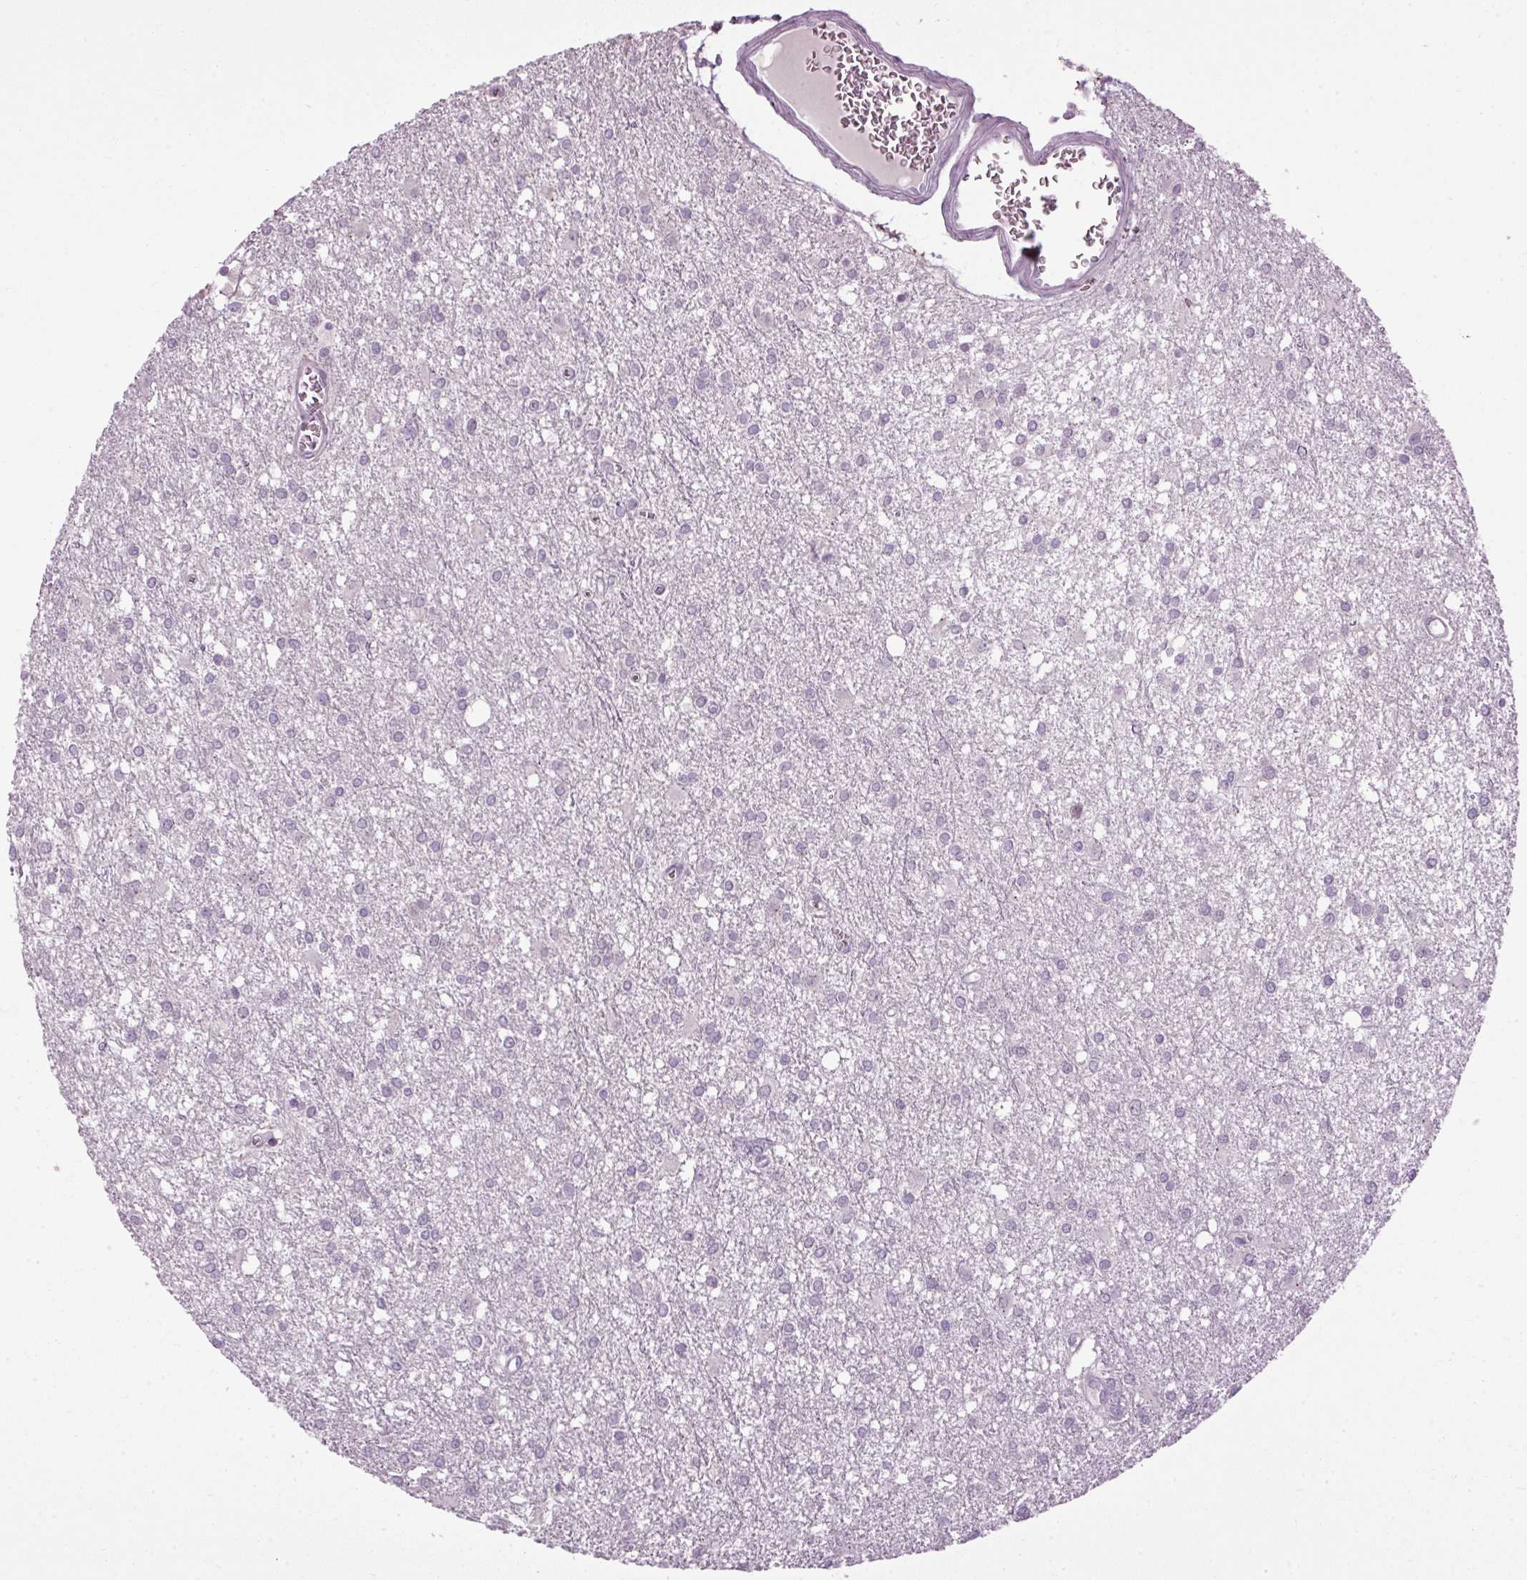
{"staining": {"intensity": "negative", "quantity": "none", "location": "none"}, "tissue": "glioma", "cell_type": "Tumor cells", "image_type": "cancer", "snomed": [{"axis": "morphology", "description": "Glioma, malignant, High grade"}, {"axis": "topography", "description": "Brain"}], "caption": "Human malignant glioma (high-grade) stained for a protein using IHC displays no expression in tumor cells.", "gene": "A1CF", "patient": {"sex": "male", "age": 48}}